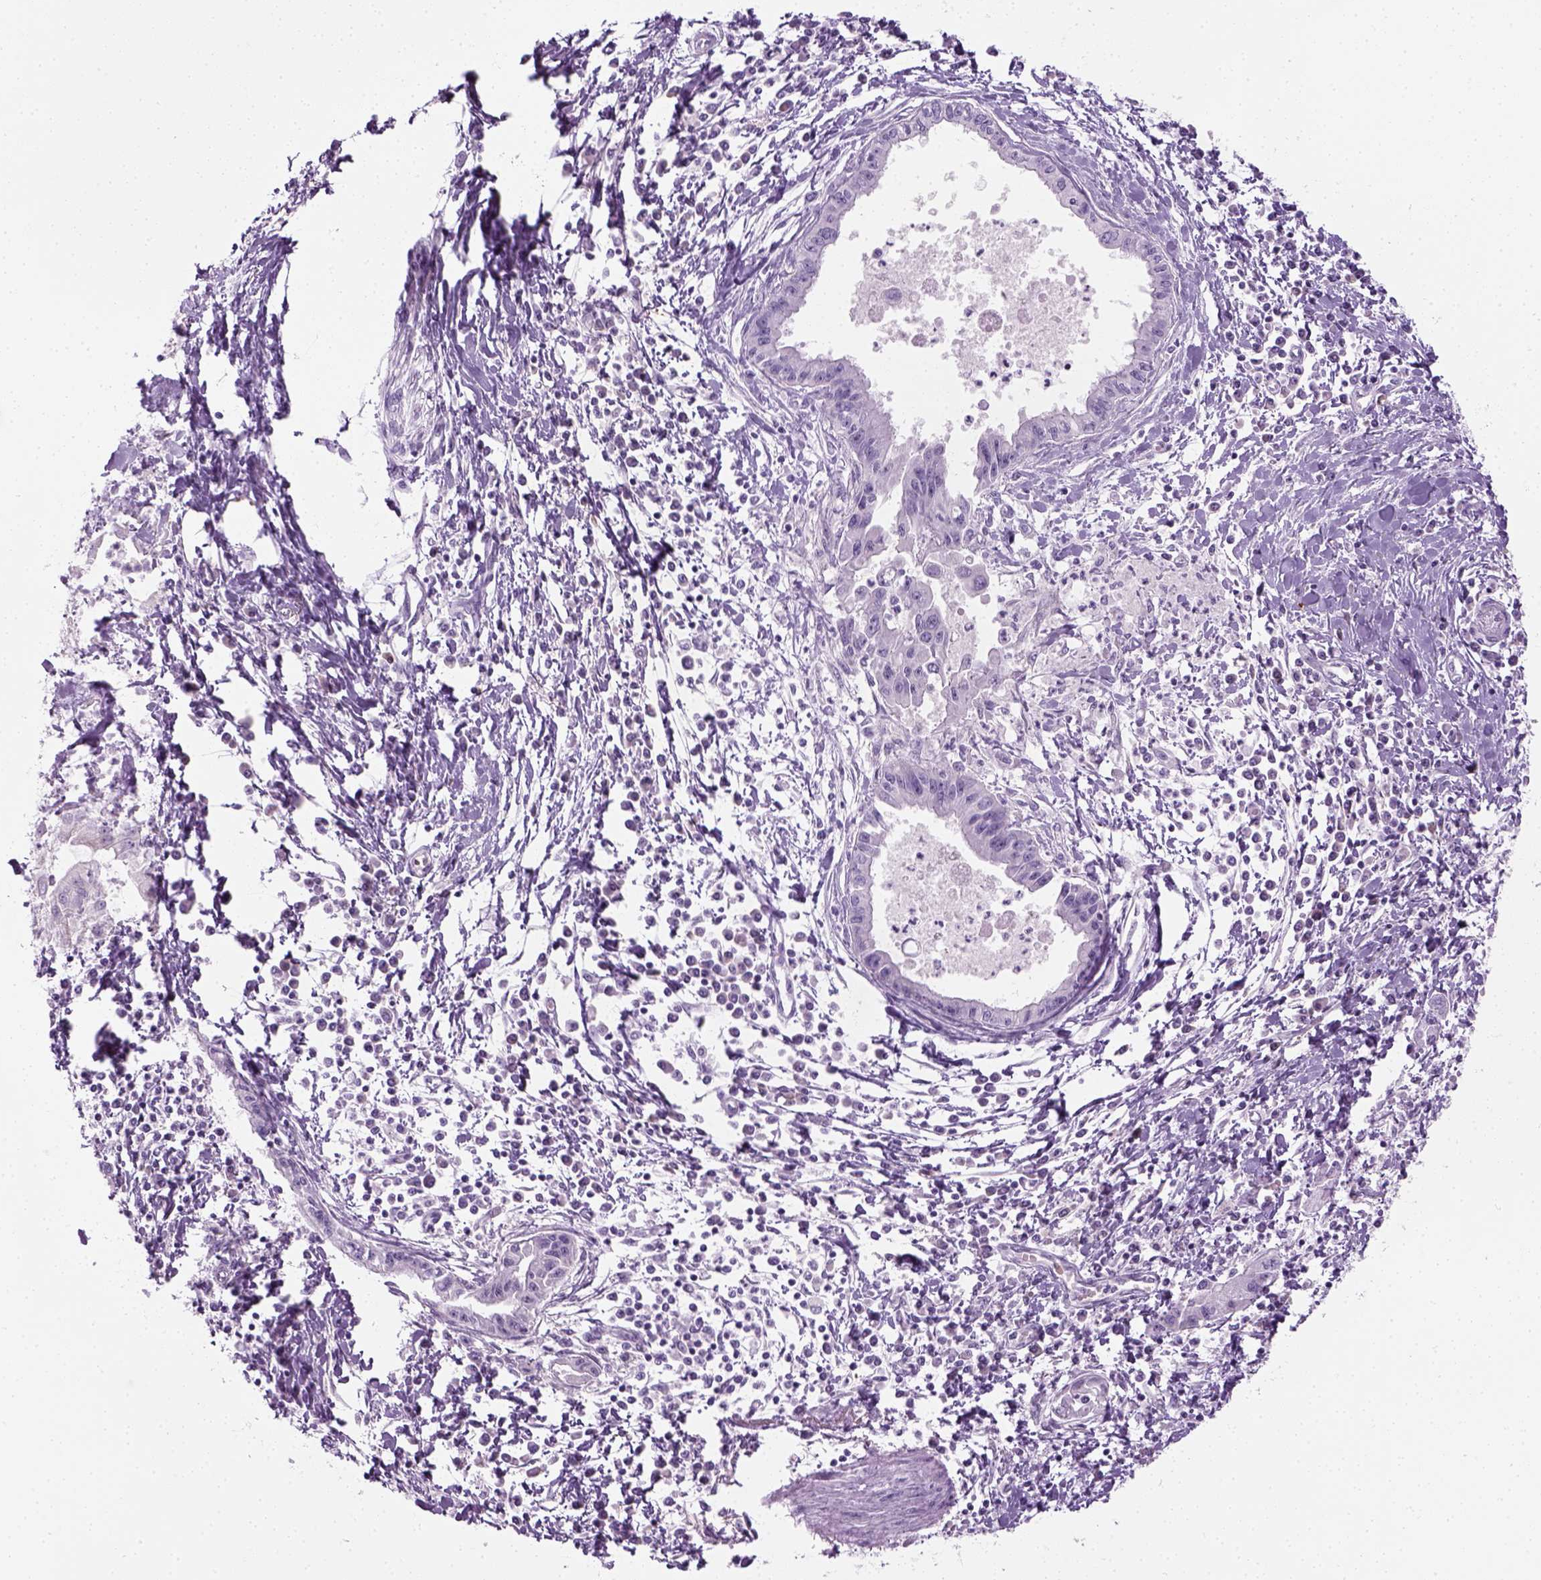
{"staining": {"intensity": "negative", "quantity": "none", "location": "none"}, "tissue": "pancreatic cancer", "cell_type": "Tumor cells", "image_type": "cancer", "snomed": [{"axis": "morphology", "description": "Adenocarcinoma, NOS"}, {"axis": "topography", "description": "Pancreas"}], "caption": "Micrograph shows no protein staining in tumor cells of pancreatic cancer (adenocarcinoma) tissue. (DAB (3,3'-diaminobenzidine) immunohistochemistry (IHC), high magnification).", "gene": "CIBAR2", "patient": {"sex": "male", "age": 72}}